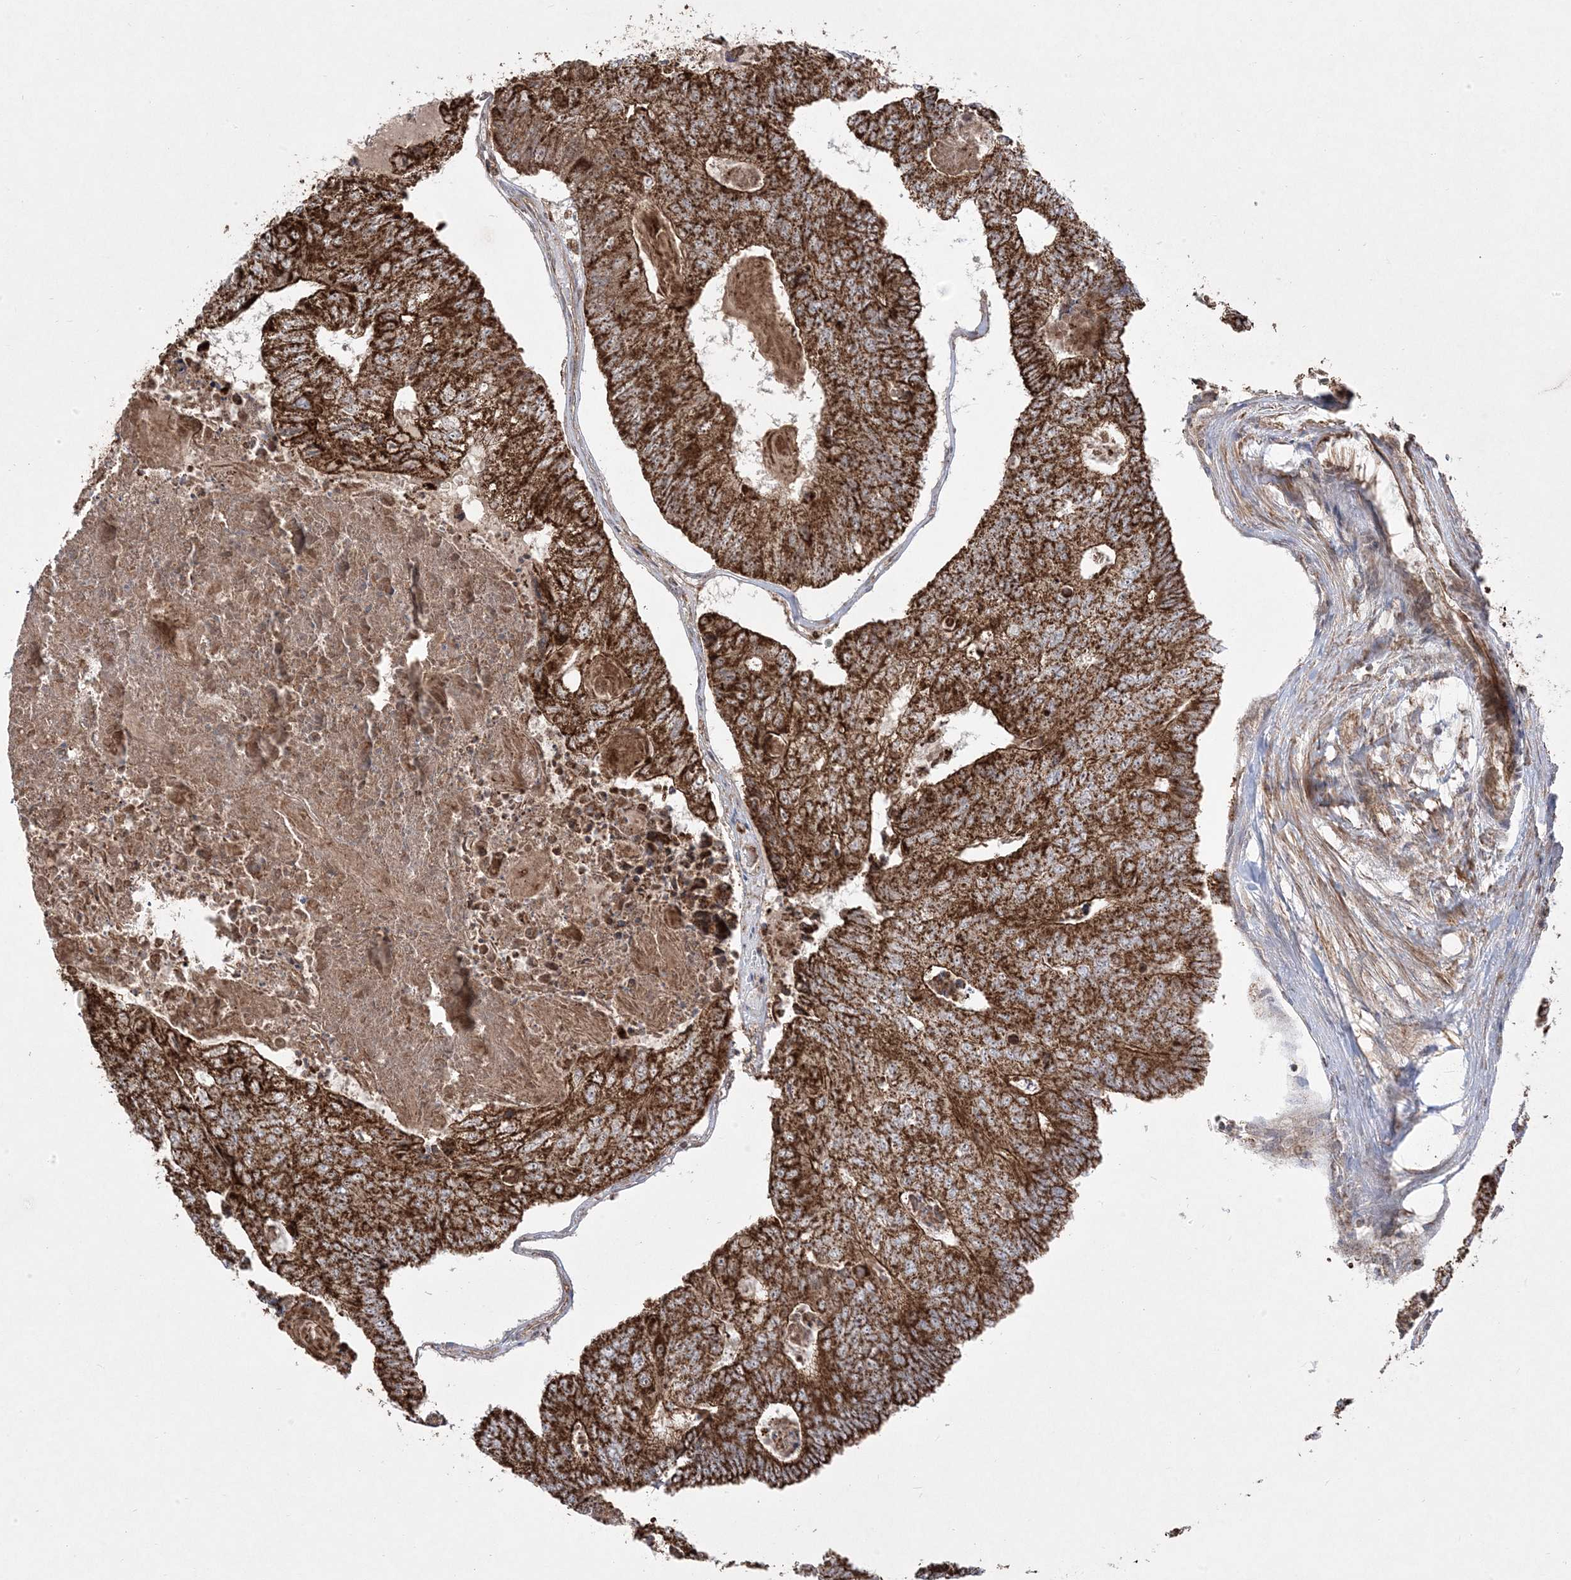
{"staining": {"intensity": "strong", "quantity": ">75%", "location": "cytoplasmic/membranous"}, "tissue": "colorectal cancer", "cell_type": "Tumor cells", "image_type": "cancer", "snomed": [{"axis": "morphology", "description": "Adenocarcinoma, NOS"}, {"axis": "topography", "description": "Colon"}], "caption": "IHC histopathology image of human colorectal cancer (adenocarcinoma) stained for a protein (brown), which shows high levels of strong cytoplasmic/membranous positivity in approximately >75% of tumor cells.", "gene": "CLUAP1", "patient": {"sex": "female", "age": 67}}